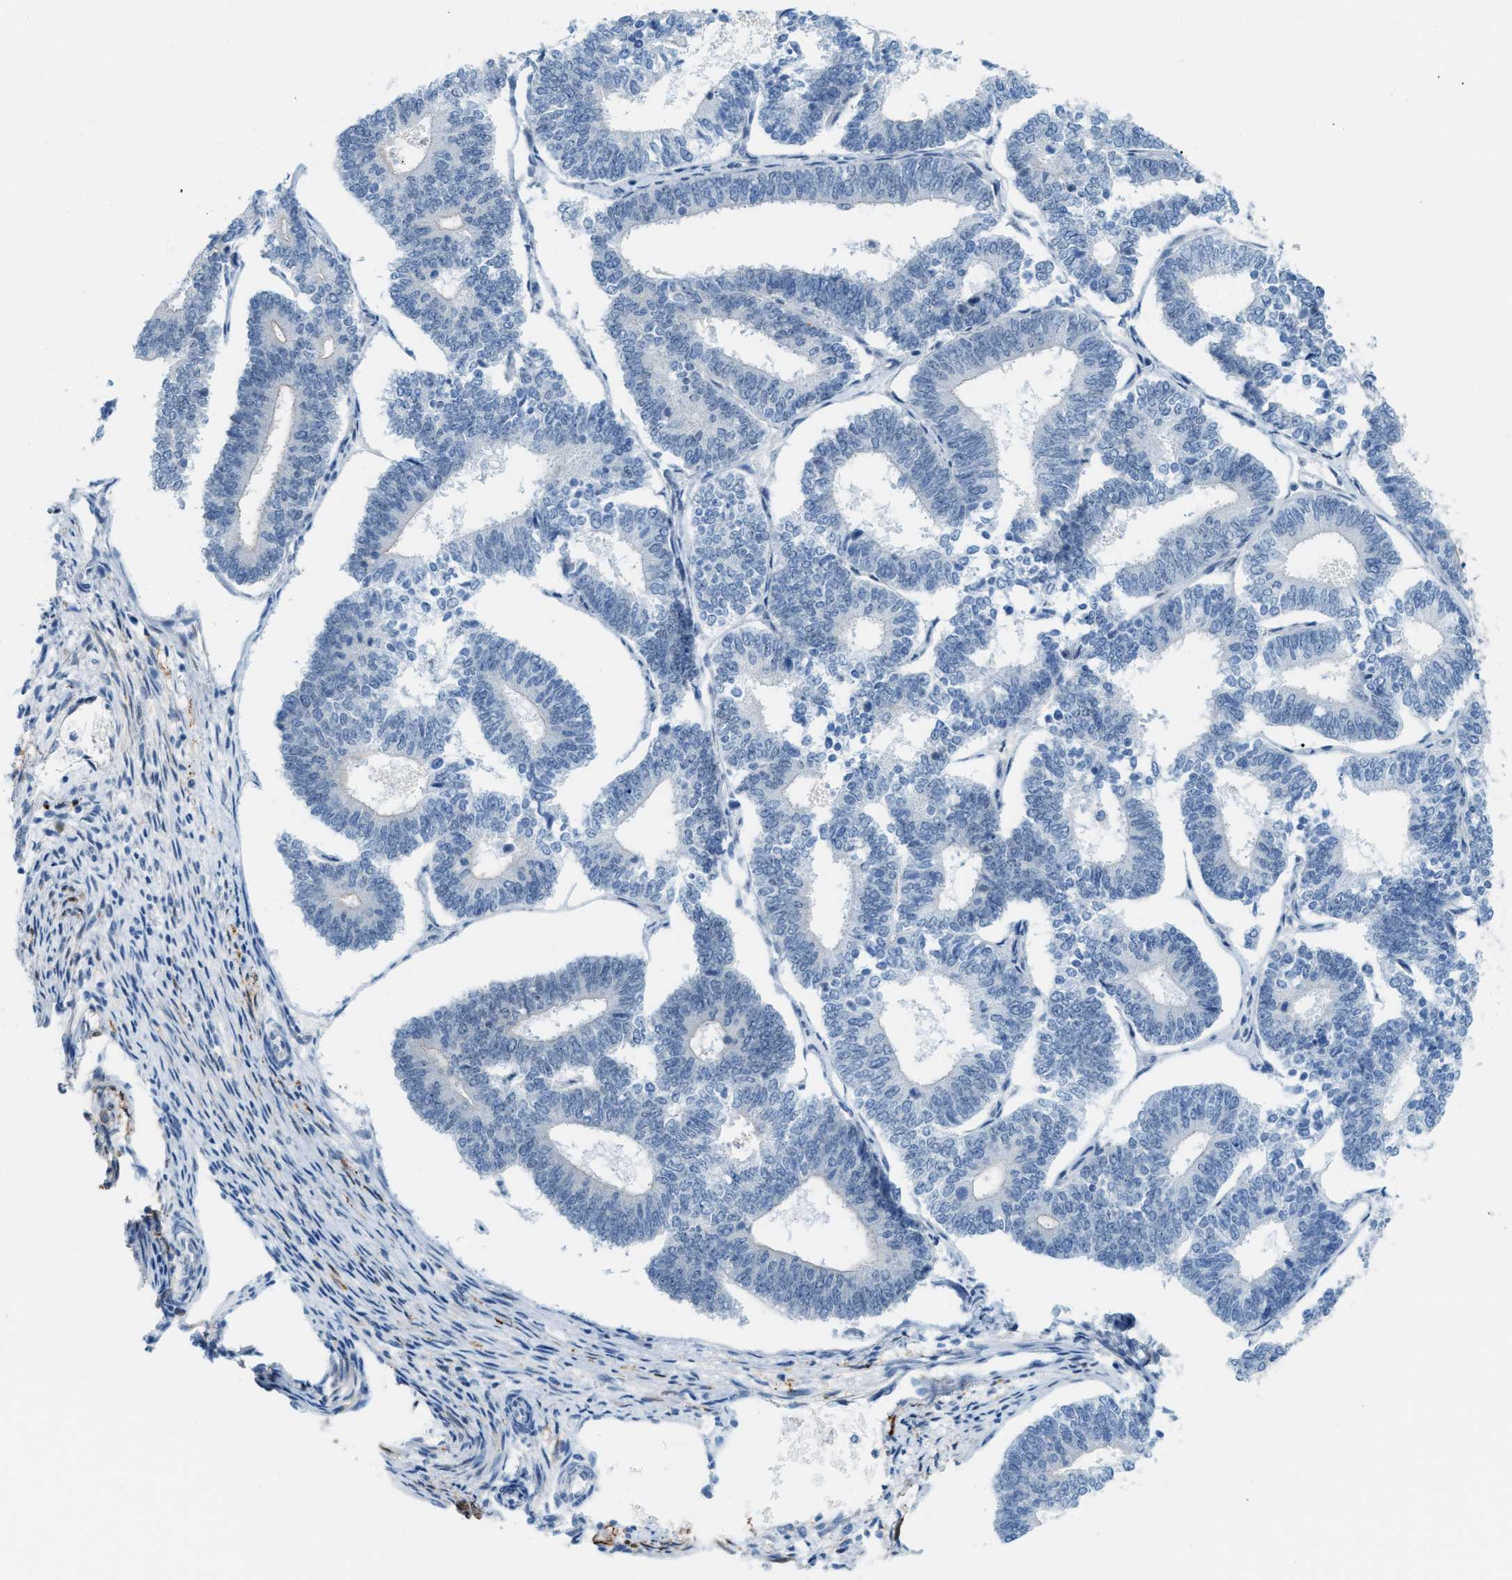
{"staining": {"intensity": "negative", "quantity": "none", "location": "none"}, "tissue": "endometrial cancer", "cell_type": "Tumor cells", "image_type": "cancer", "snomed": [{"axis": "morphology", "description": "Adenocarcinoma, NOS"}, {"axis": "topography", "description": "Endometrium"}], "caption": "The photomicrograph shows no significant positivity in tumor cells of endometrial cancer.", "gene": "PHRF1", "patient": {"sex": "female", "age": 70}}